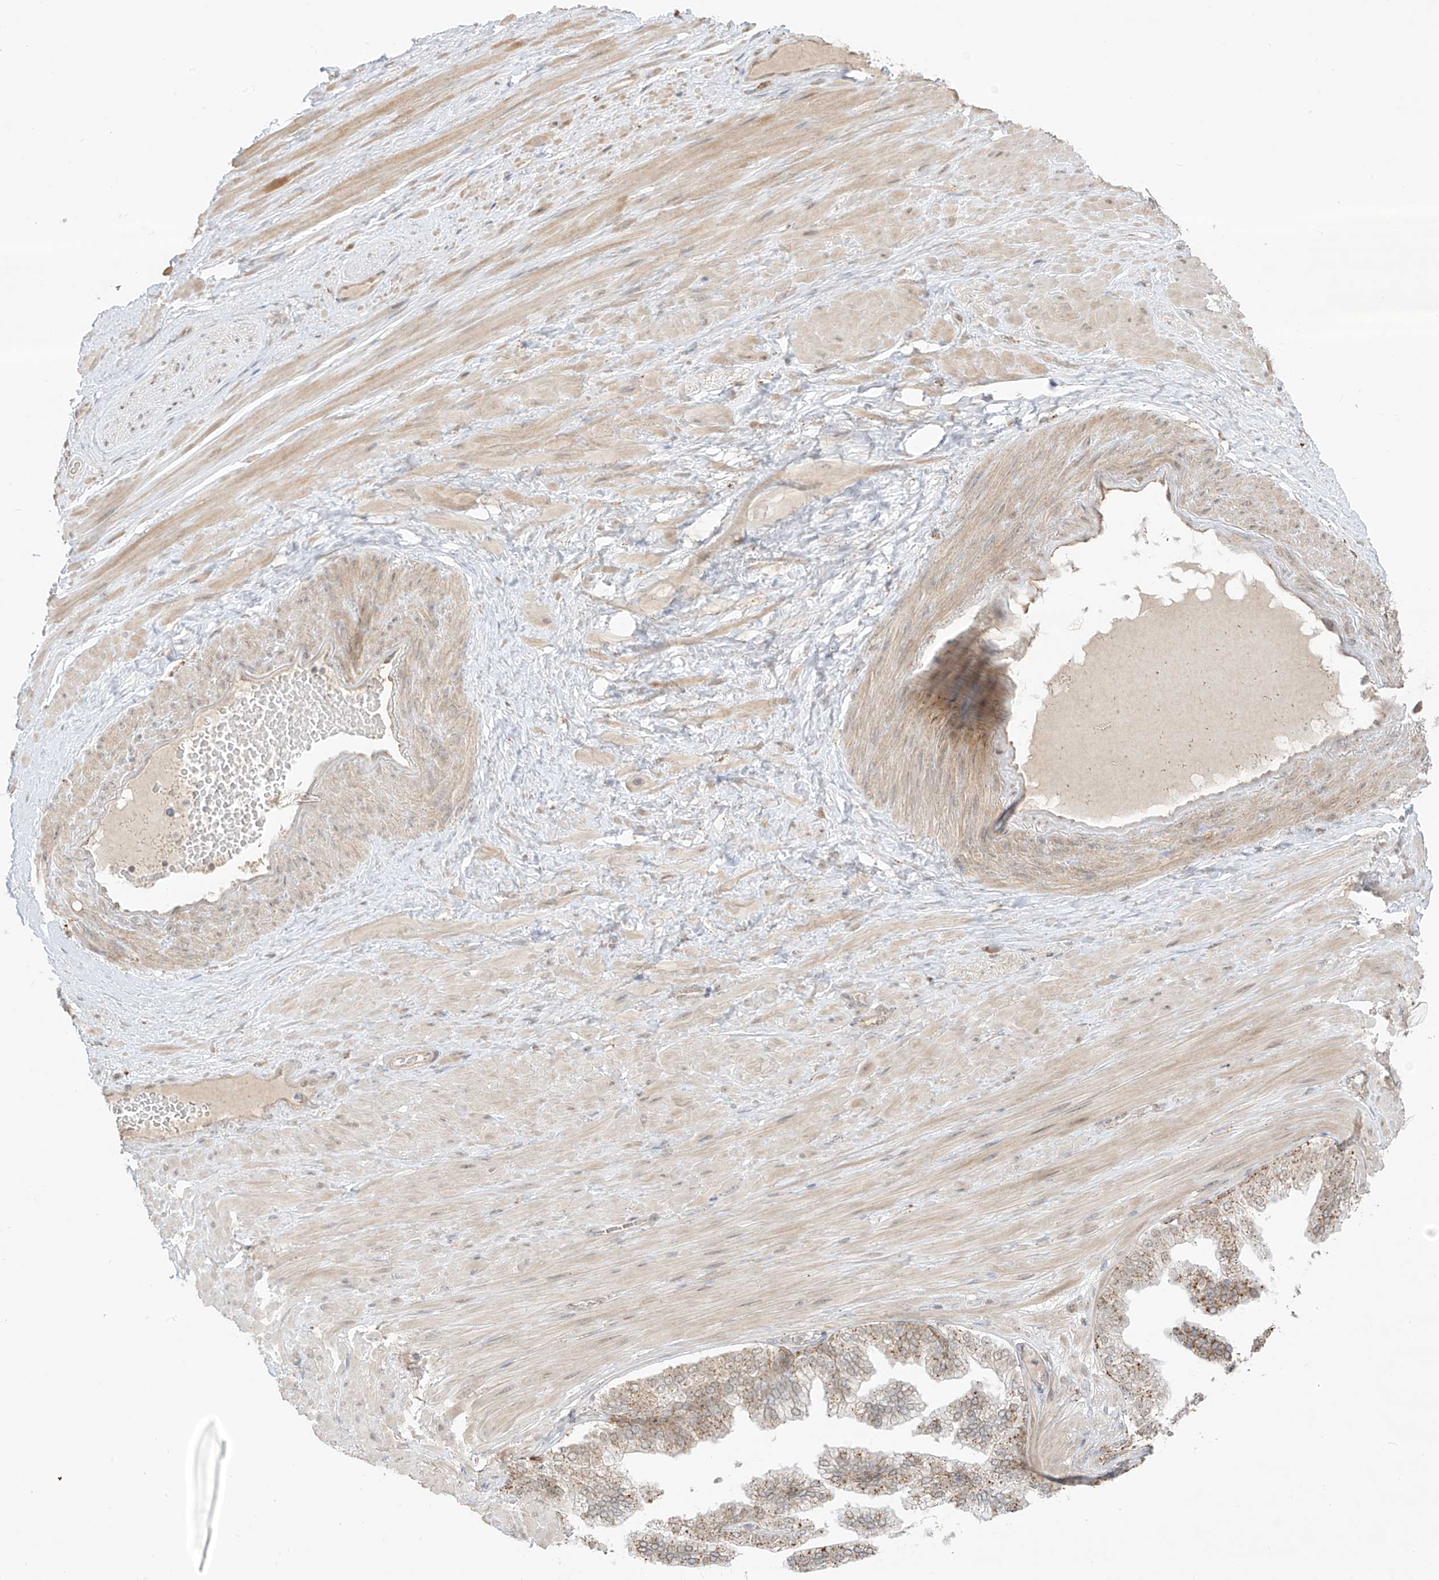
{"staining": {"intensity": "negative", "quantity": "none", "location": "none"}, "tissue": "adipose tissue", "cell_type": "Adipocytes", "image_type": "normal", "snomed": [{"axis": "morphology", "description": "Normal tissue, NOS"}, {"axis": "morphology", "description": "Adenocarcinoma, Low grade"}, {"axis": "topography", "description": "Prostate"}, {"axis": "topography", "description": "Peripheral nerve tissue"}], "caption": "Immunohistochemistry micrograph of normal adipose tissue stained for a protein (brown), which reveals no expression in adipocytes.", "gene": "N4BP3", "patient": {"sex": "male", "age": 63}}